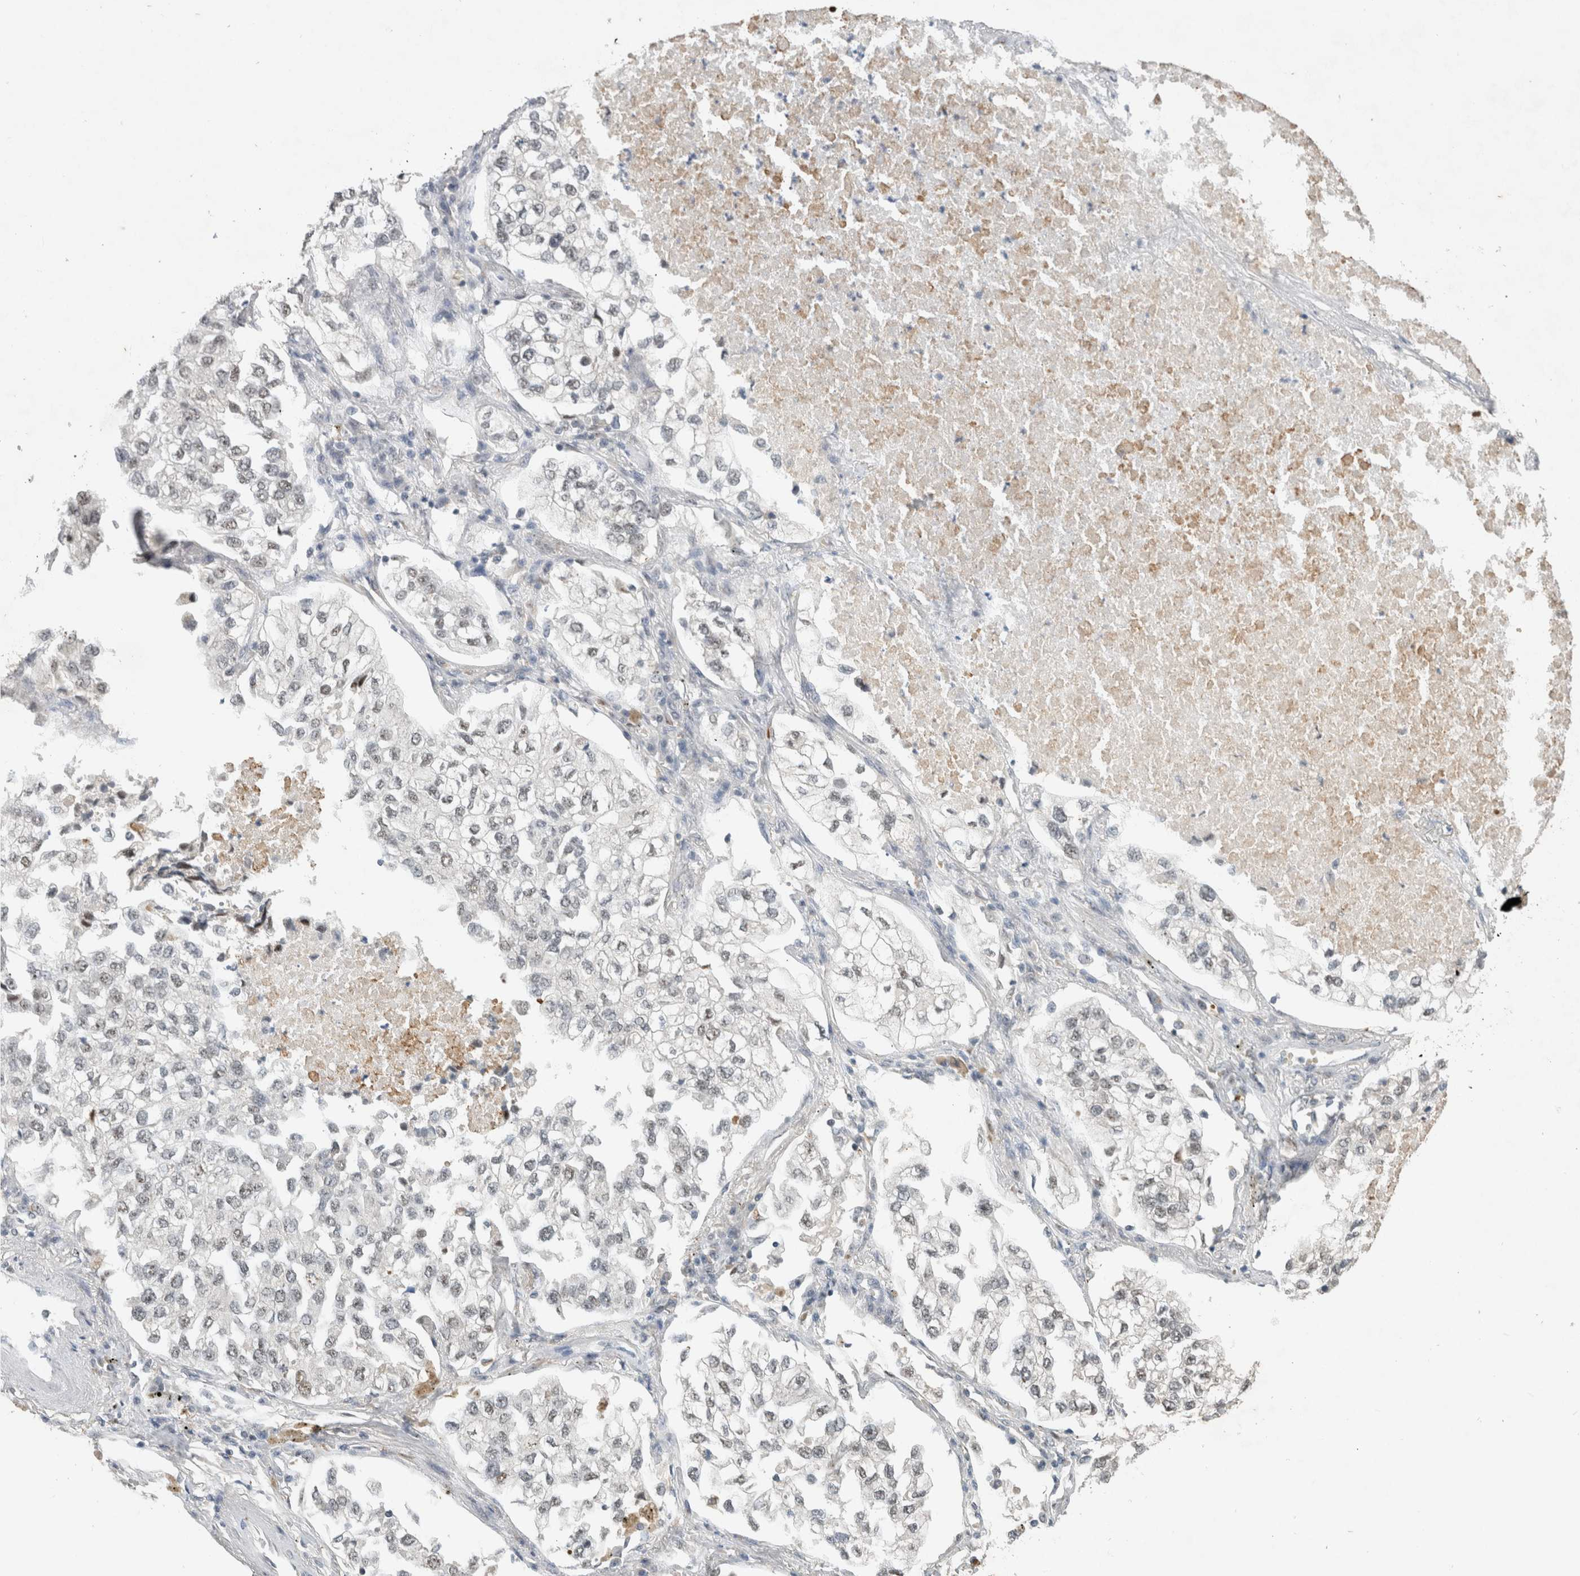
{"staining": {"intensity": "strong", "quantity": "25%-75%", "location": "nuclear"}, "tissue": "lung cancer", "cell_type": "Tumor cells", "image_type": "cancer", "snomed": [{"axis": "morphology", "description": "Adenocarcinoma, NOS"}, {"axis": "topography", "description": "Lung"}], "caption": "Lung cancer was stained to show a protein in brown. There is high levels of strong nuclear expression in approximately 25%-75% of tumor cells. (Brightfield microscopy of DAB IHC at high magnification).", "gene": "DDX42", "patient": {"sex": "male", "age": 63}}